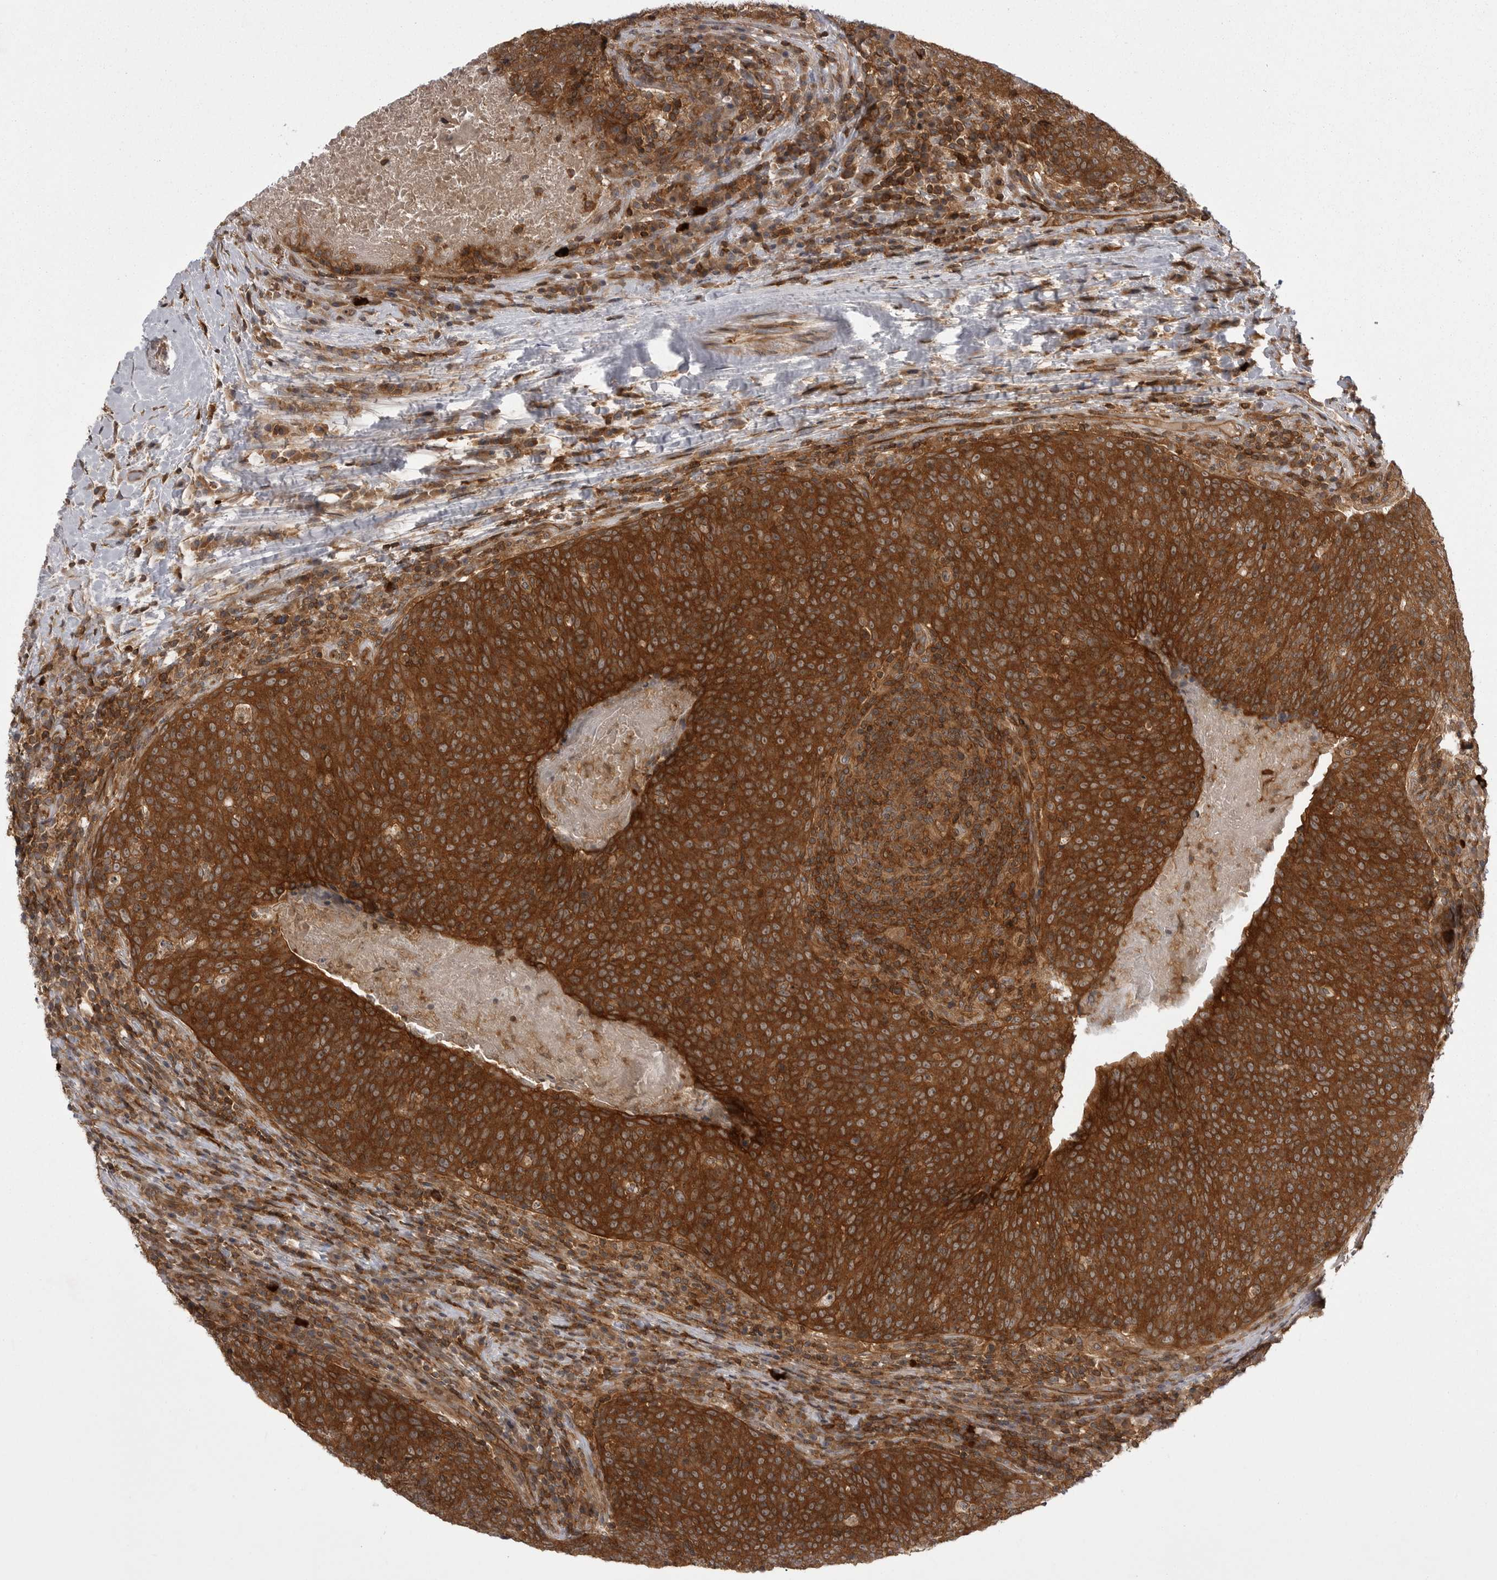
{"staining": {"intensity": "strong", "quantity": ">75%", "location": "cytoplasmic/membranous"}, "tissue": "head and neck cancer", "cell_type": "Tumor cells", "image_type": "cancer", "snomed": [{"axis": "morphology", "description": "Squamous cell carcinoma, NOS"}, {"axis": "morphology", "description": "Squamous cell carcinoma, metastatic, NOS"}, {"axis": "topography", "description": "Lymph node"}, {"axis": "topography", "description": "Head-Neck"}], "caption": "DAB (3,3'-diaminobenzidine) immunohistochemical staining of human head and neck cancer reveals strong cytoplasmic/membranous protein expression in approximately >75% of tumor cells.", "gene": "STK24", "patient": {"sex": "male", "age": 62}}